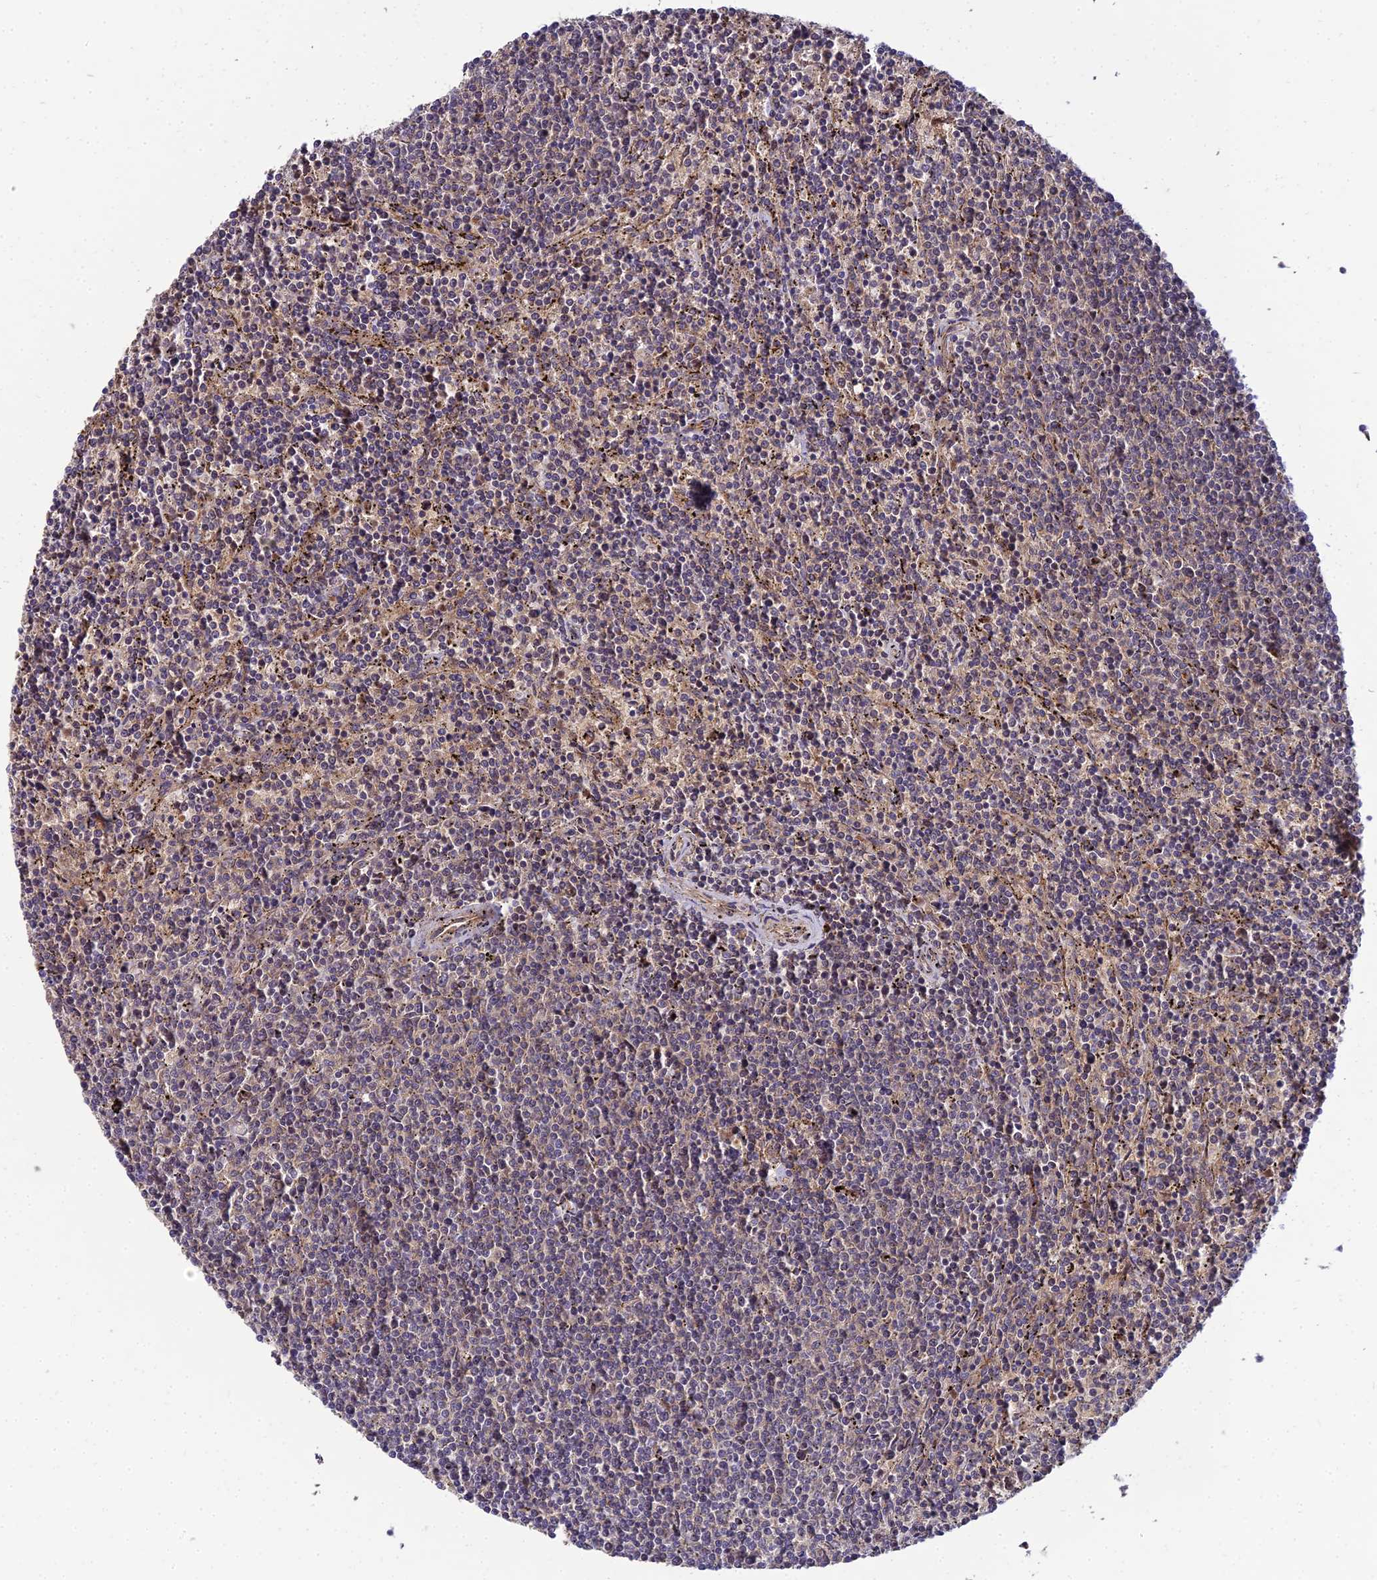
{"staining": {"intensity": "weak", "quantity": "25%-75%", "location": "cytoplasmic/membranous"}, "tissue": "lymphoma", "cell_type": "Tumor cells", "image_type": "cancer", "snomed": [{"axis": "morphology", "description": "Malignant lymphoma, non-Hodgkin's type, Low grade"}, {"axis": "topography", "description": "Spleen"}], "caption": "Lymphoma stained with DAB (3,3'-diaminobenzidine) immunohistochemistry (IHC) displays low levels of weak cytoplasmic/membranous staining in about 25%-75% of tumor cells.", "gene": "NPY", "patient": {"sex": "female", "age": 50}}